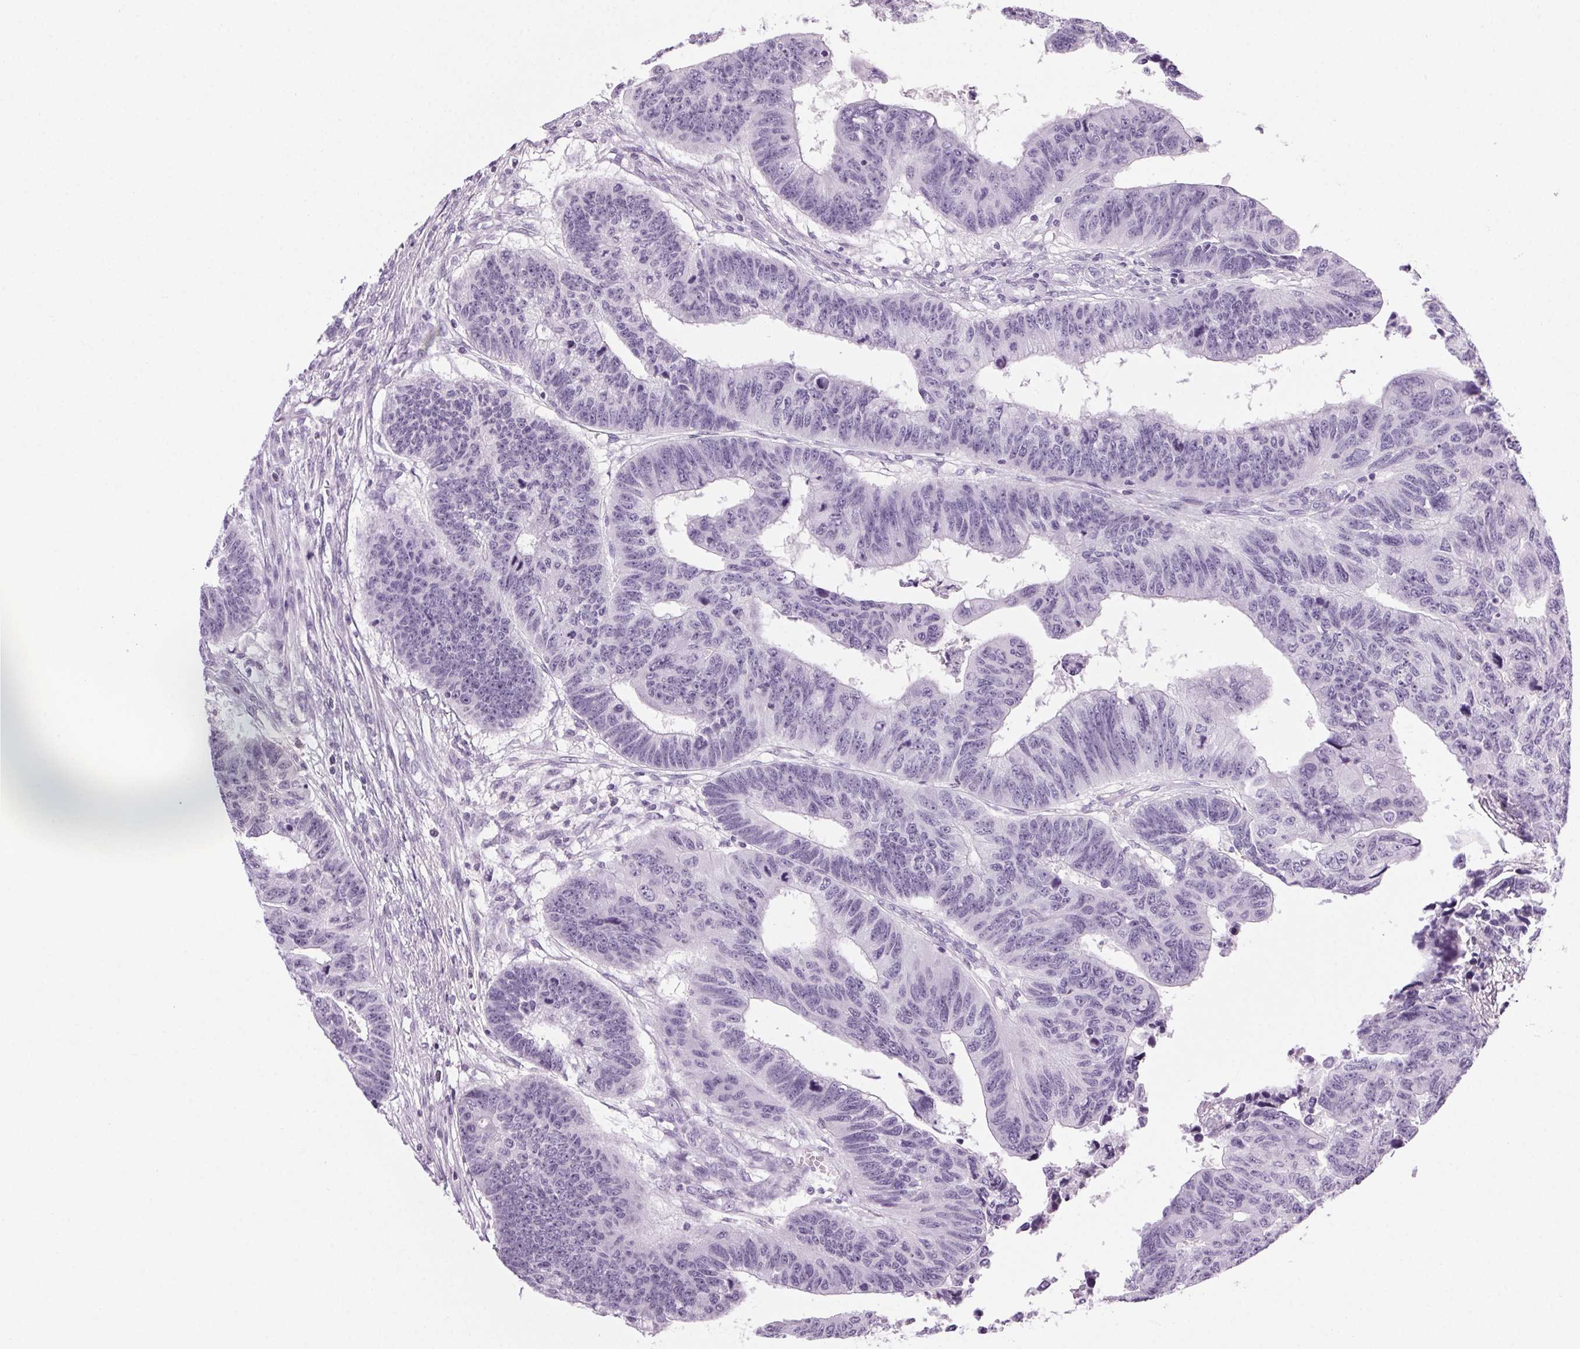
{"staining": {"intensity": "negative", "quantity": "none", "location": "none"}, "tissue": "colorectal cancer", "cell_type": "Tumor cells", "image_type": "cancer", "snomed": [{"axis": "morphology", "description": "Adenocarcinoma, NOS"}, {"axis": "topography", "description": "Rectum"}], "caption": "Immunohistochemical staining of human colorectal cancer (adenocarcinoma) demonstrates no significant positivity in tumor cells.", "gene": "LRP2", "patient": {"sex": "female", "age": 85}}